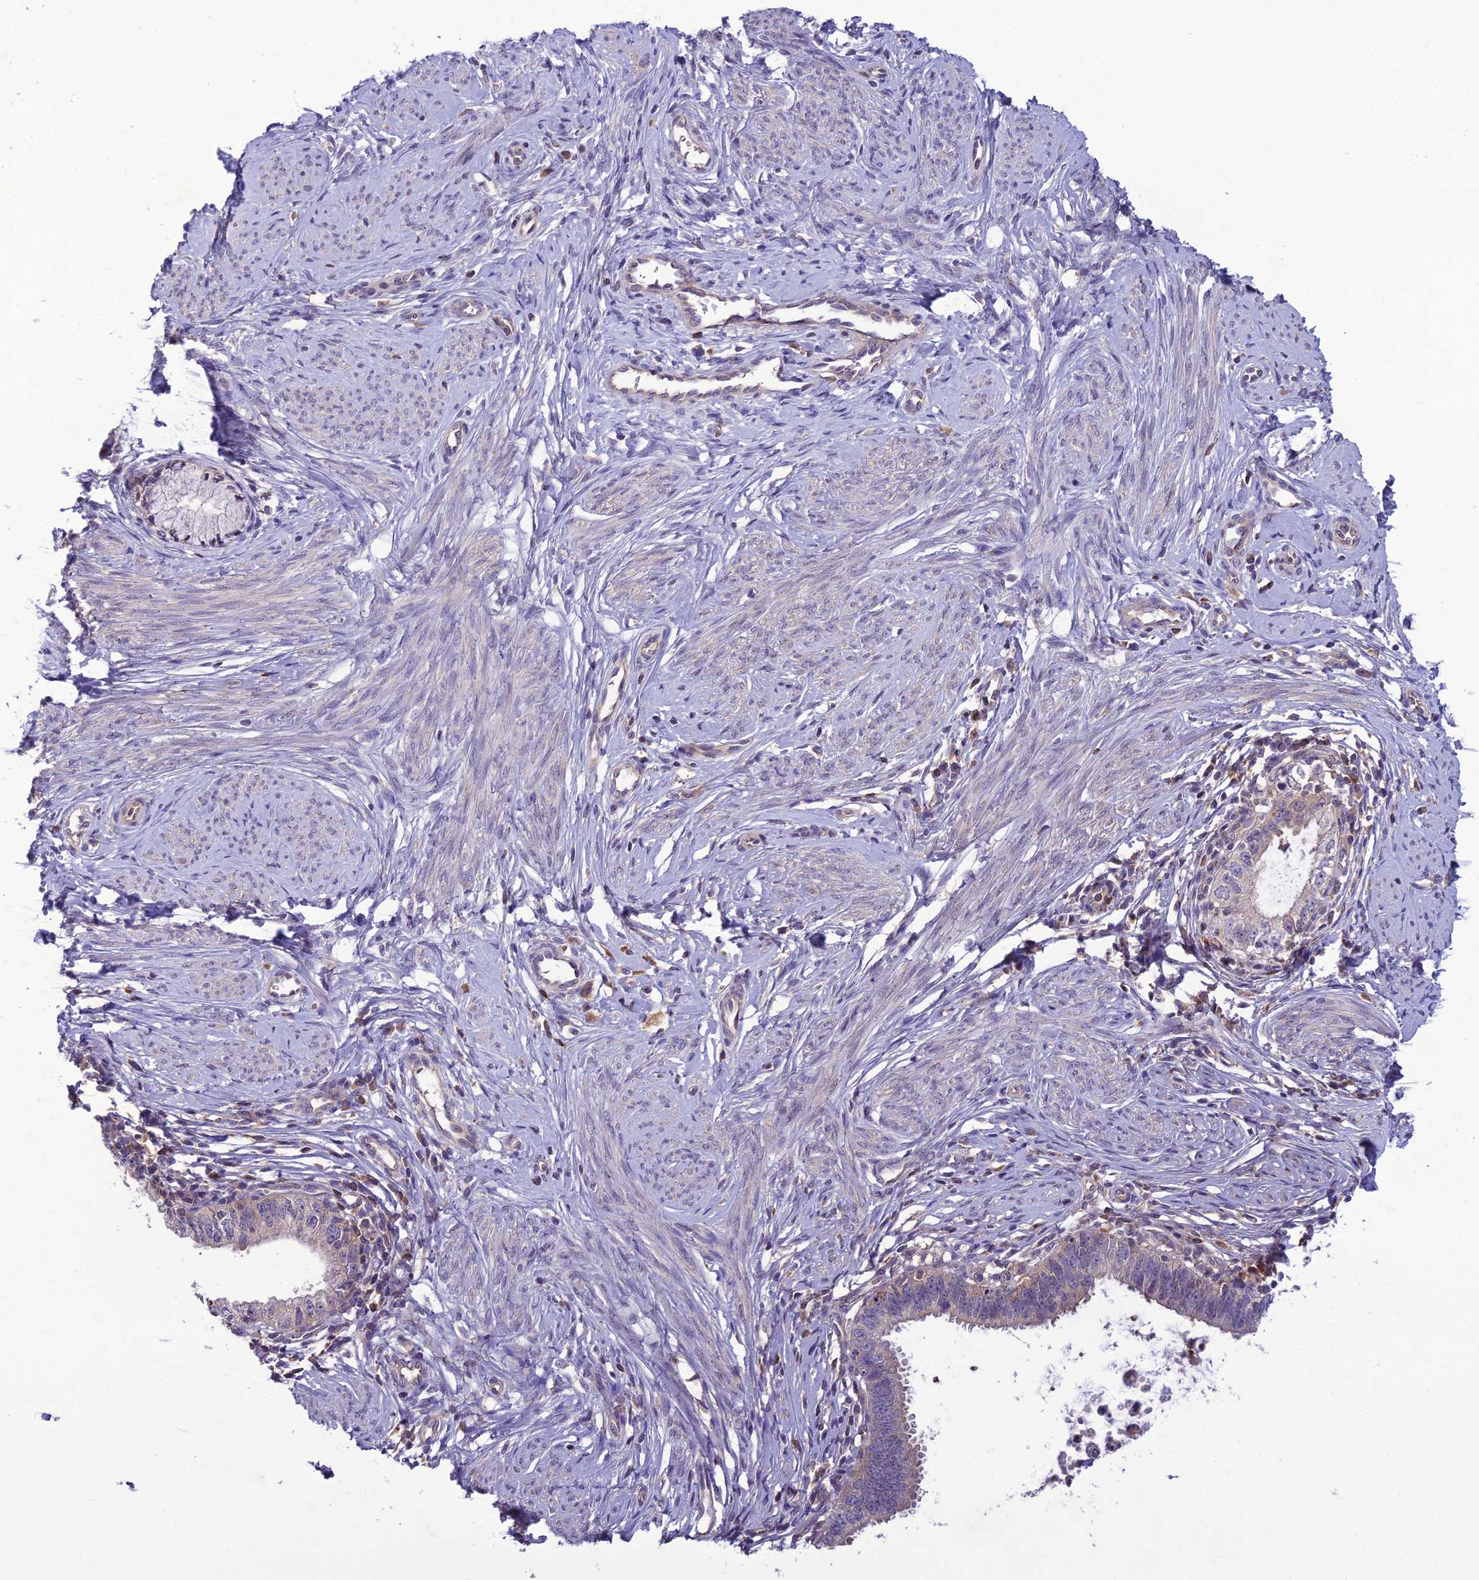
{"staining": {"intensity": "negative", "quantity": "none", "location": "none"}, "tissue": "cervical cancer", "cell_type": "Tumor cells", "image_type": "cancer", "snomed": [{"axis": "morphology", "description": "Adenocarcinoma, NOS"}, {"axis": "topography", "description": "Cervix"}], "caption": "This is an immunohistochemistry image of cervical adenocarcinoma. There is no expression in tumor cells.", "gene": "GDF6", "patient": {"sex": "female", "age": 36}}